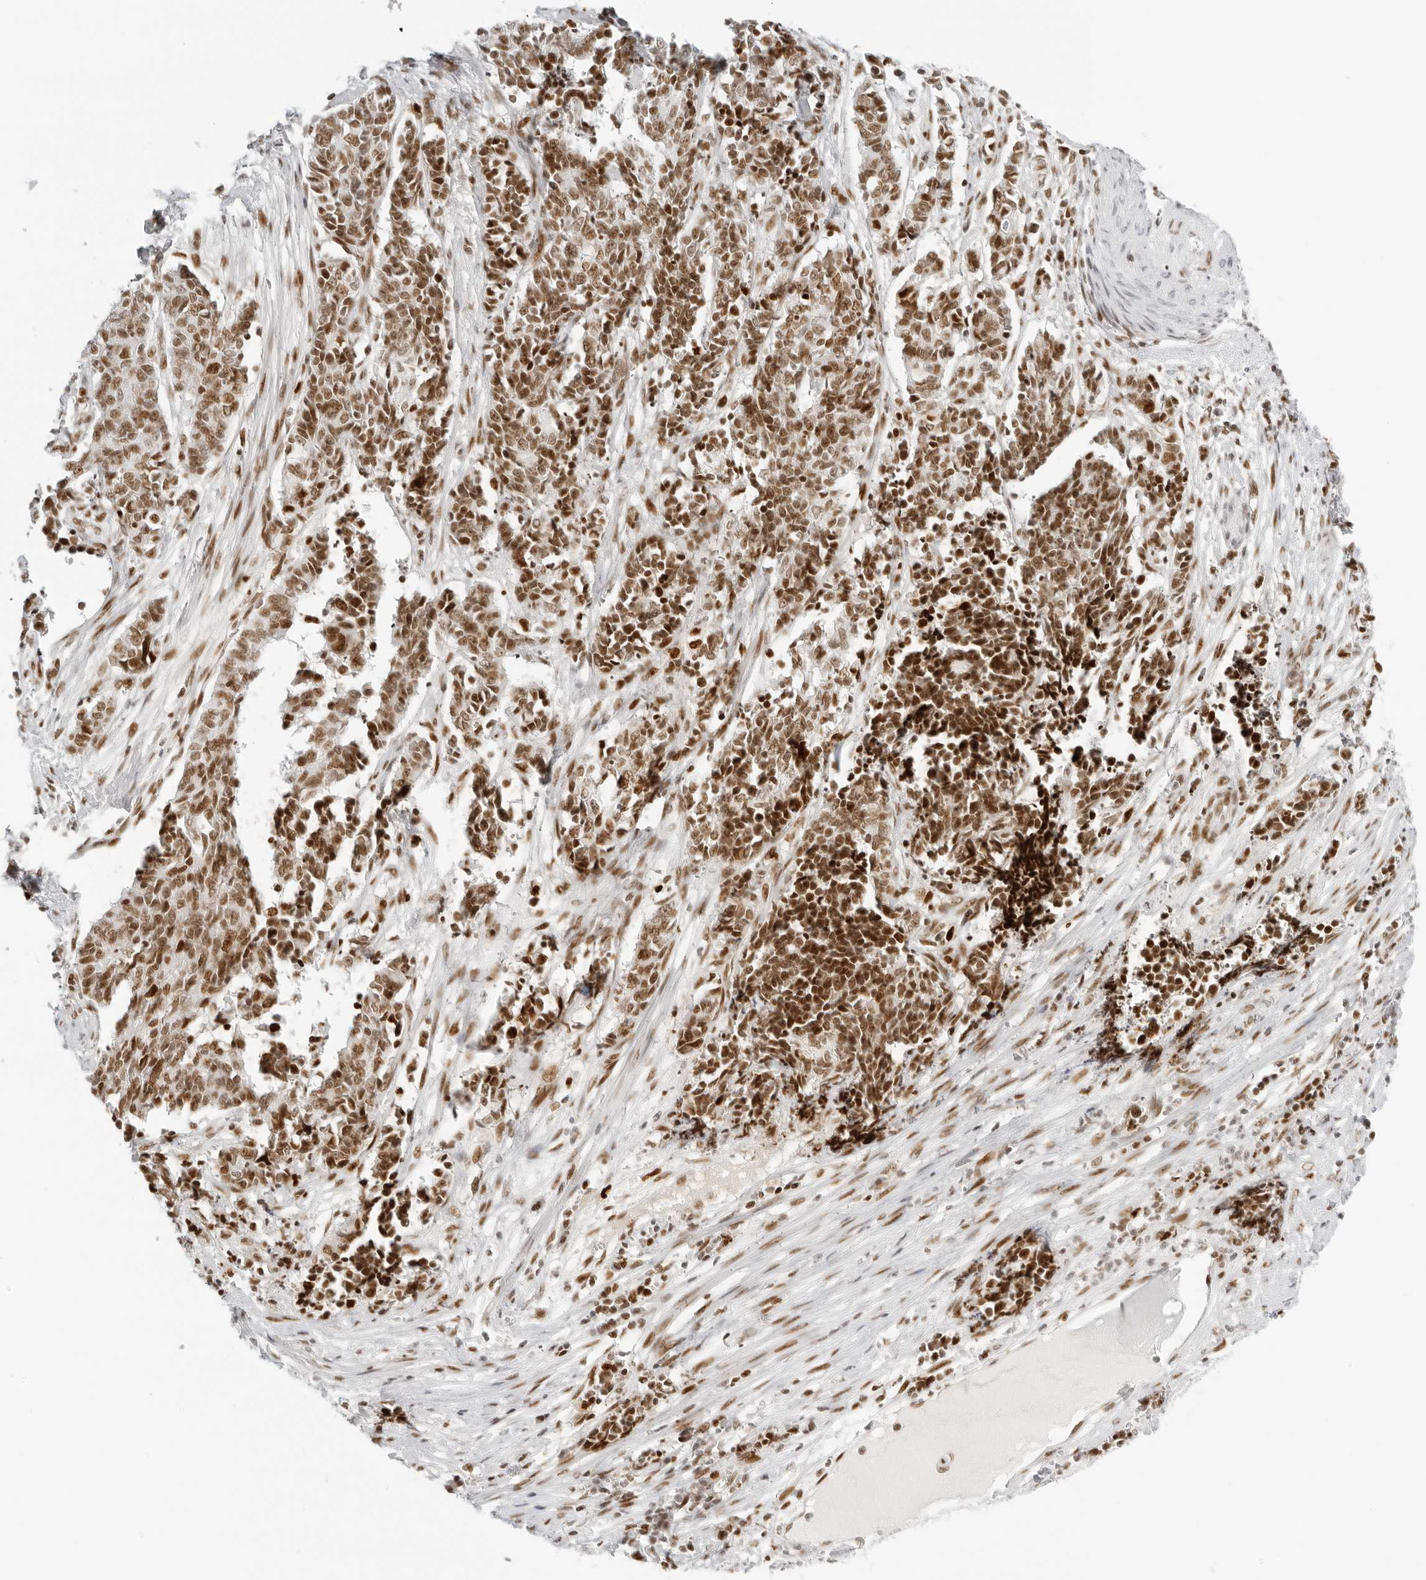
{"staining": {"intensity": "moderate", "quantity": ">75%", "location": "nuclear"}, "tissue": "cervical cancer", "cell_type": "Tumor cells", "image_type": "cancer", "snomed": [{"axis": "morphology", "description": "Normal tissue, NOS"}, {"axis": "morphology", "description": "Squamous cell carcinoma, NOS"}, {"axis": "topography", "description": "Cervix"}], "caption": "High-magnification brightfield microscopy of squamous cell carcinoma (cervical) stained with DAB (3,3'-diaminobenzidine) (brown) and counterstained with hematoxylin (blue). tumor cells exhibit moderate nuclear positivity is present in approximately>75% of cells.", "gene": "RCC1", "patient": {"sex": "female", "age": 35}}